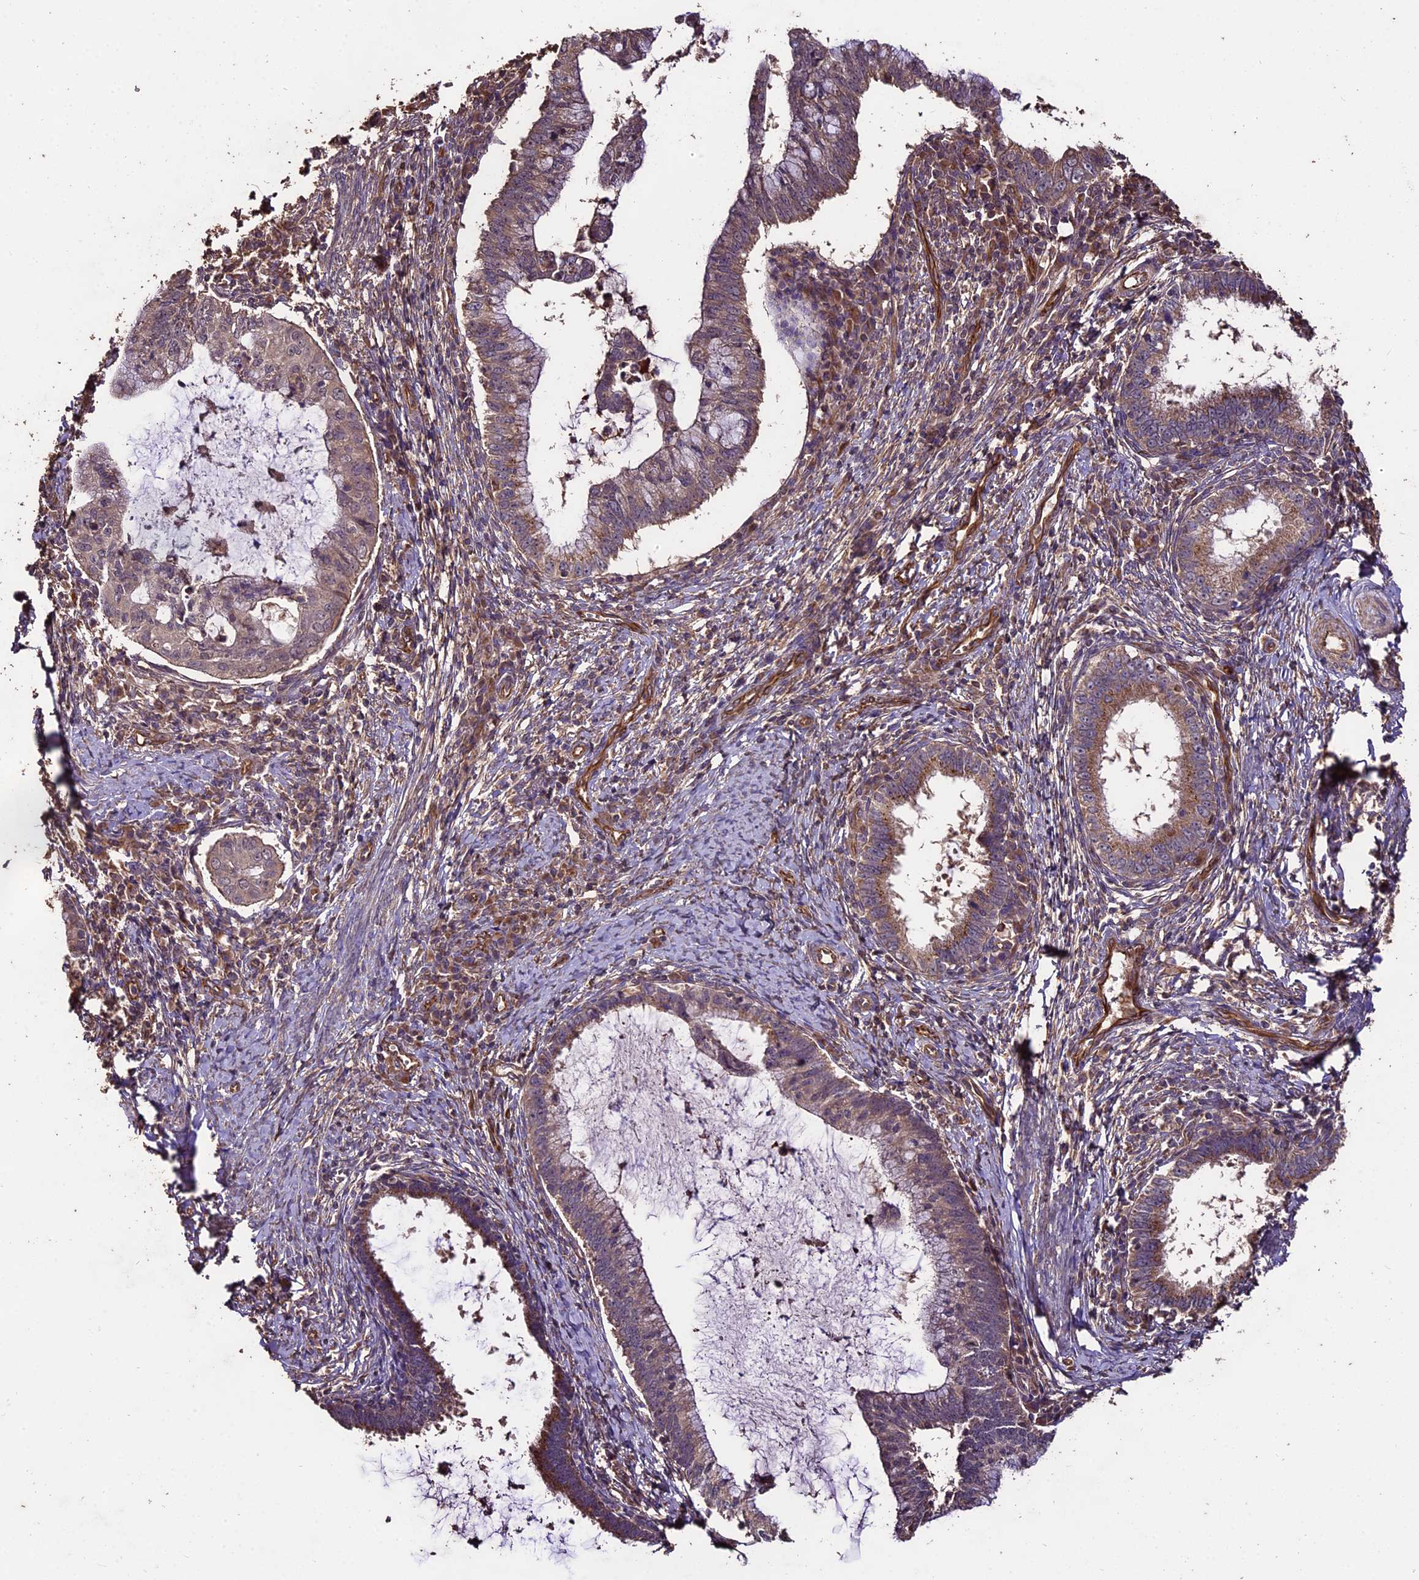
{"staining": {"intensity": "weak", "quantity": ">75%", "location": "cytoplasmic/membranous"}, "tissue": "cervical cancer", "cell_type": "Tumor cells", "image_type": "cancer", "snomed": [{"axis": "morphology", "description": "Adenocarcinoma, NOS"}, {"axis": "topography", "description": "Cervix"}], "caption": "IHC staining of adenocarcinoma (cervical), which shows low levels of weak cytoplasmic/membranous positivity in approximately >75% of tumor cells indicating weak cytoplasmic/membranous protein positivity. The staining was performed using DAB (3,3'-diaminobenzidine) (brown) for protein detection and nuclei were counterstained in hematoxylin (blue).", "gene": "TTLL10", "patient": {"sex": "female", "age": 36}}